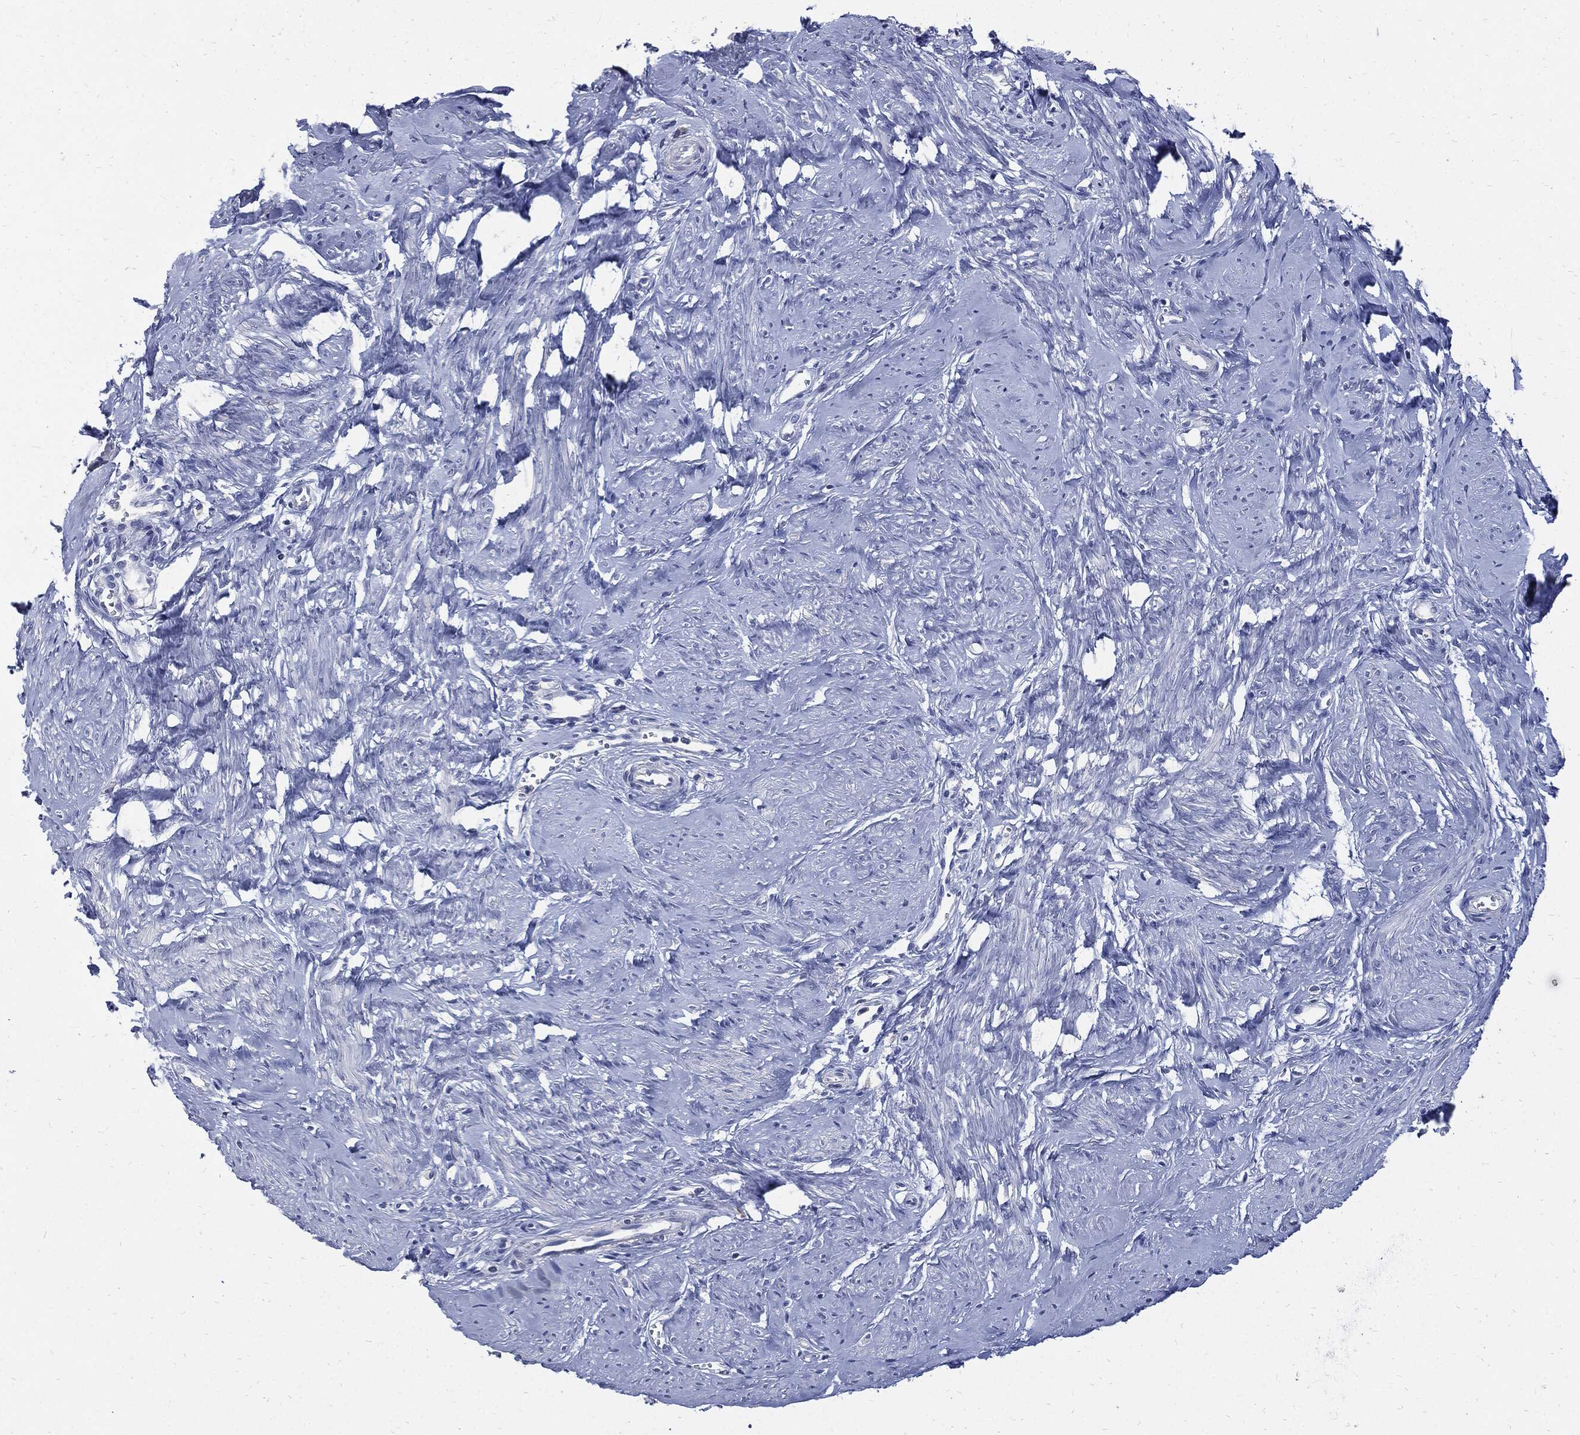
{"staining": {"intensity": "negative", "quantity": "none", "location": "none"}, "tissue": "smooth muscle", "cell_type": "Smooth muscle cells", "image_type": "normal", "snomed": [{"axis": "morphology", "description": "Normal tissue, NOS"}, {"axis": "topography", "description": "Smooth muscle"}], "caption": "High power microscopy photomicrograph of an immunohistochemistry micrograph of benign smooth muscle, revealing no significant staining in smooth muscle cells. Nuclei are stained in blue.", "gene": "CPE", "patient": {"sex": "female", "age": 48}}